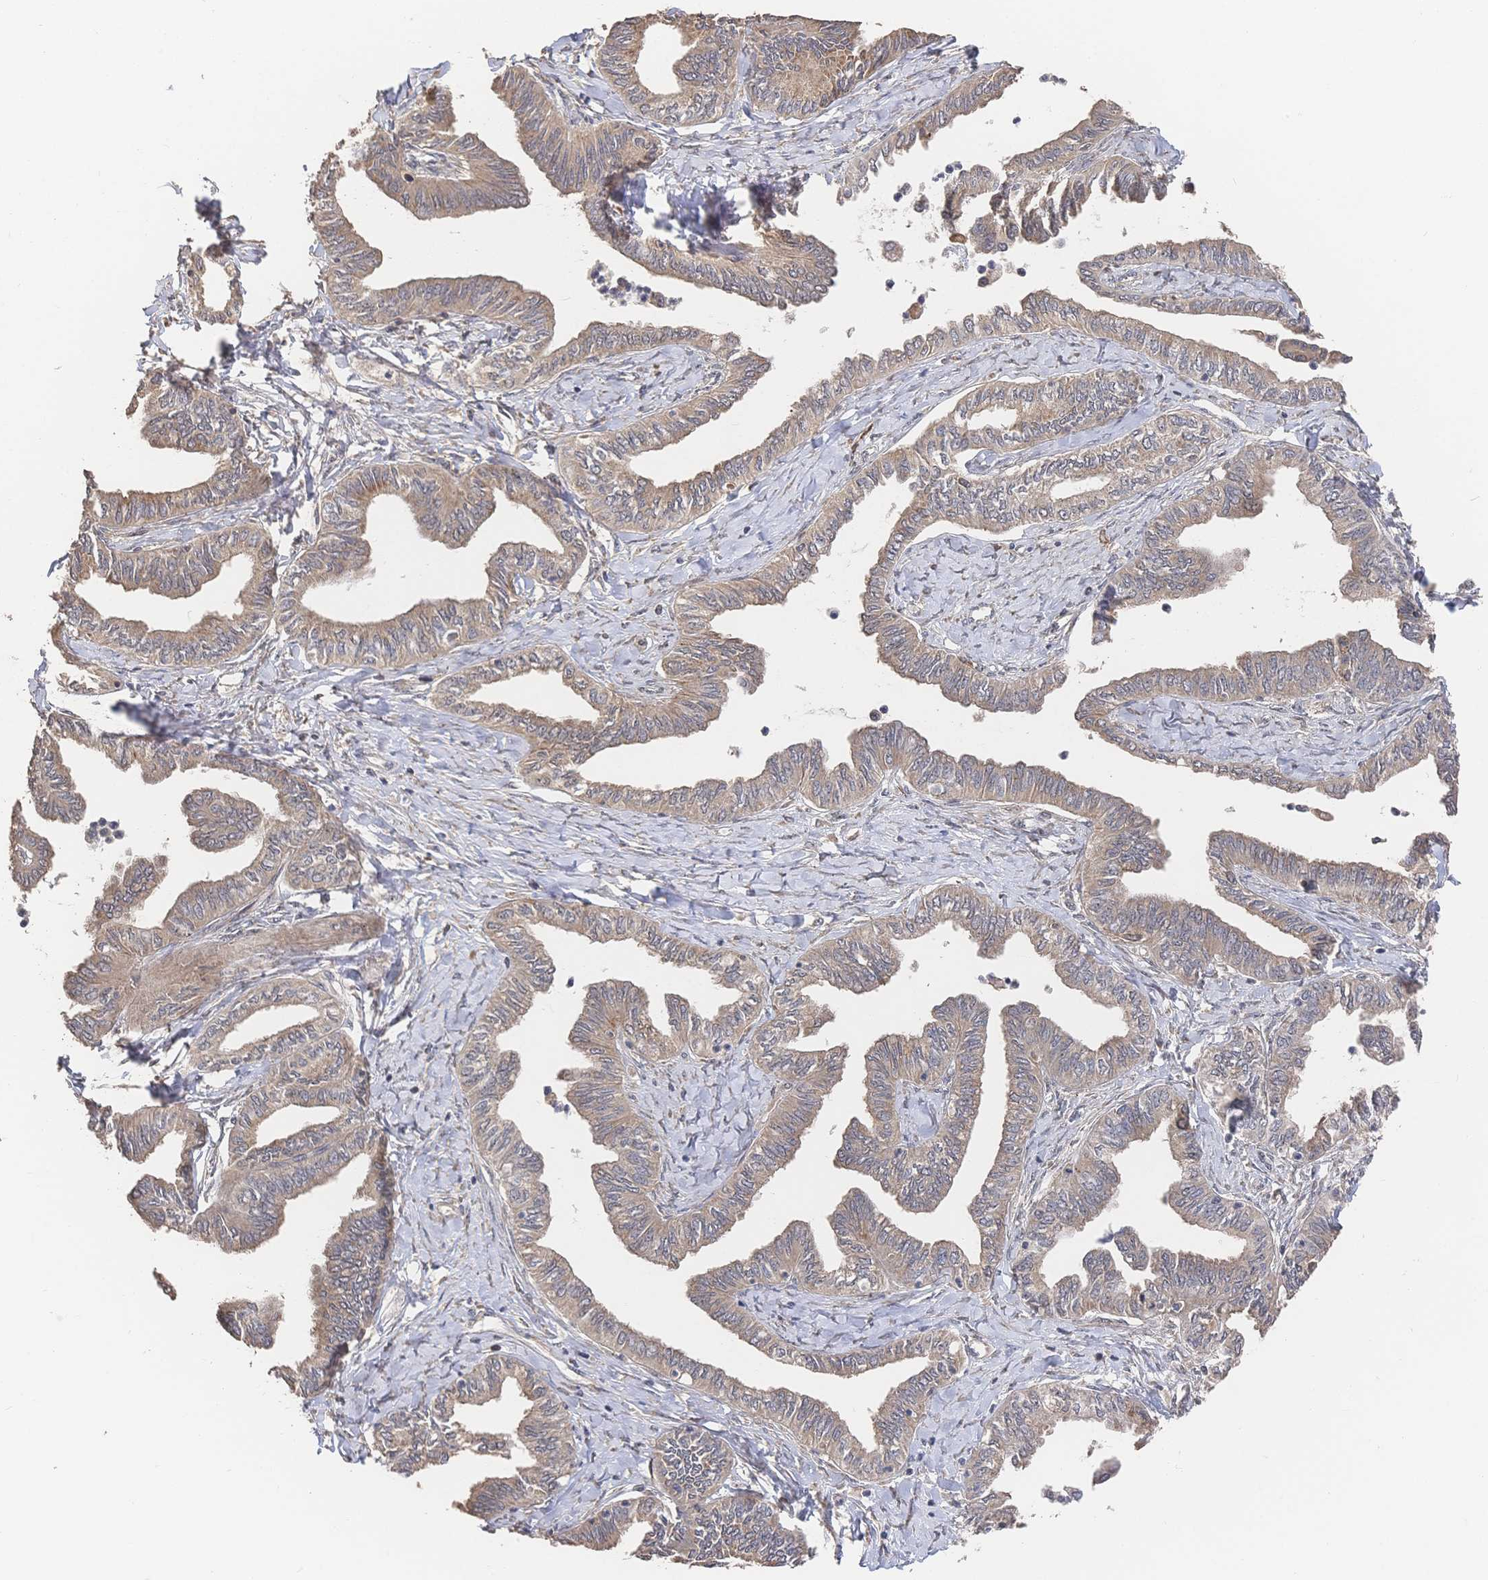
{"staining": {"intensity": "weak", "quantity": ">75%", "location": "cytoplasmic/membranous"}, "tissue": "ovarian cancer", "cell_type": "Tumor cells", "image_type": "cancer", "snomed": [{"axis": "morphology", "description": "Carcinoma, endometroid"}, {"axis": "topography", "description": "Ovary"}], "caption": "Immunohistochemical staining of human ovarian cancer (endometroid carcinoma) demonstrates weak cytoplasmic/membranous protein staining in approximately >75% of tumor cells.", "gene": "DNAJA4", "patient": {"sex": "female", "age": 70}}